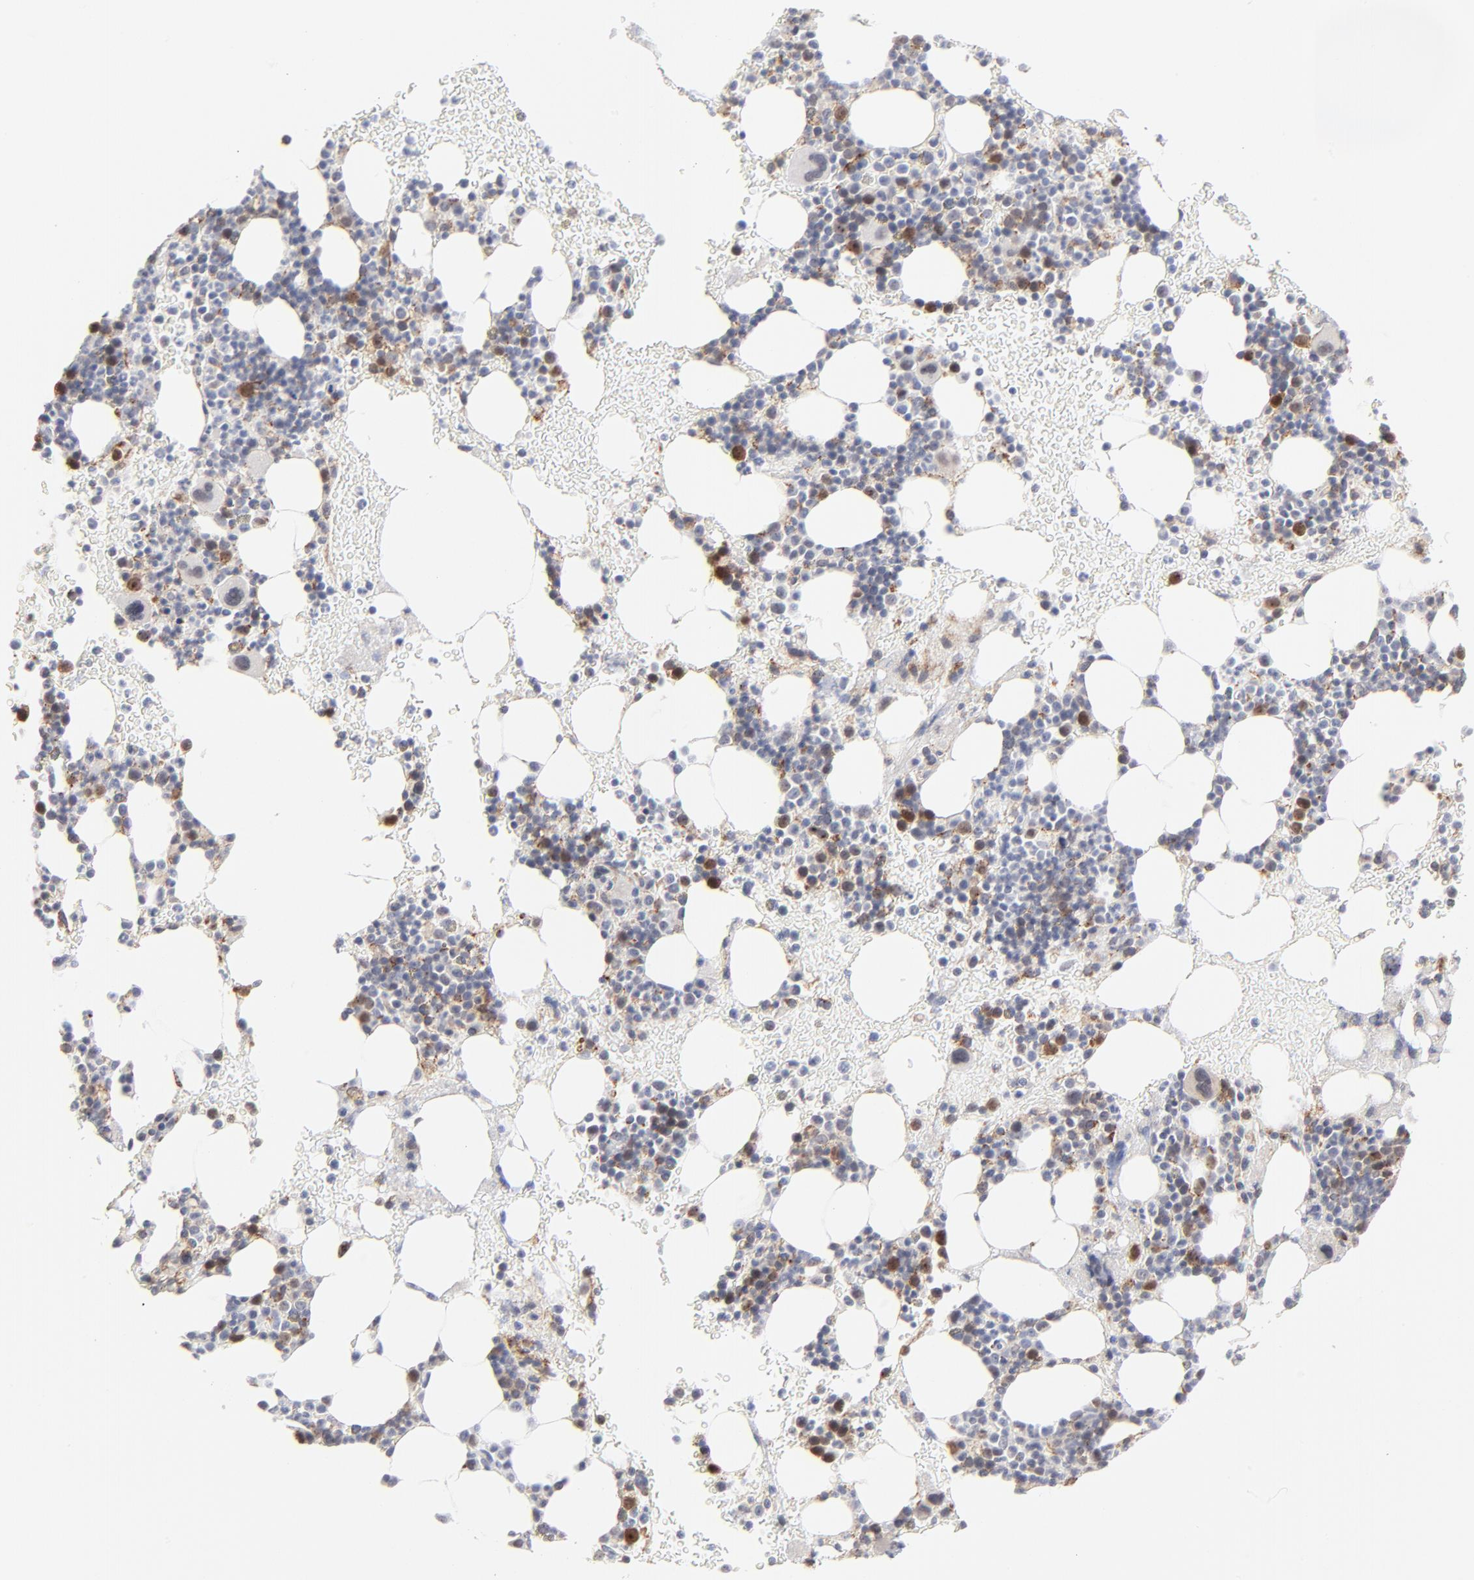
{"staining": {"intensity": "moderate", "quantity": "<25%", "location": "cytoplasmic/membranous"}, "tissue": "bone marrow", "cell_type": "Hematopoietic cells", "image_type": "normal", "snomed": [{"axis": "morphology", "description": "Normal tissue, NOS"}, {"axis": "topography", "description": "Bone marrow"}], "caption": "Immunohistochemistry (IHC) micrograph of benign bone marrow: bone marrow stained using IHC reveals low levels of moderate protein expression localized specifically in the cytoplasmic/membranous of hematopoietic cells, appearing as a cytoplasmic/membranous brown color.", "gene": "AURKA", "patient": {"sex": "male", "age": 17}}